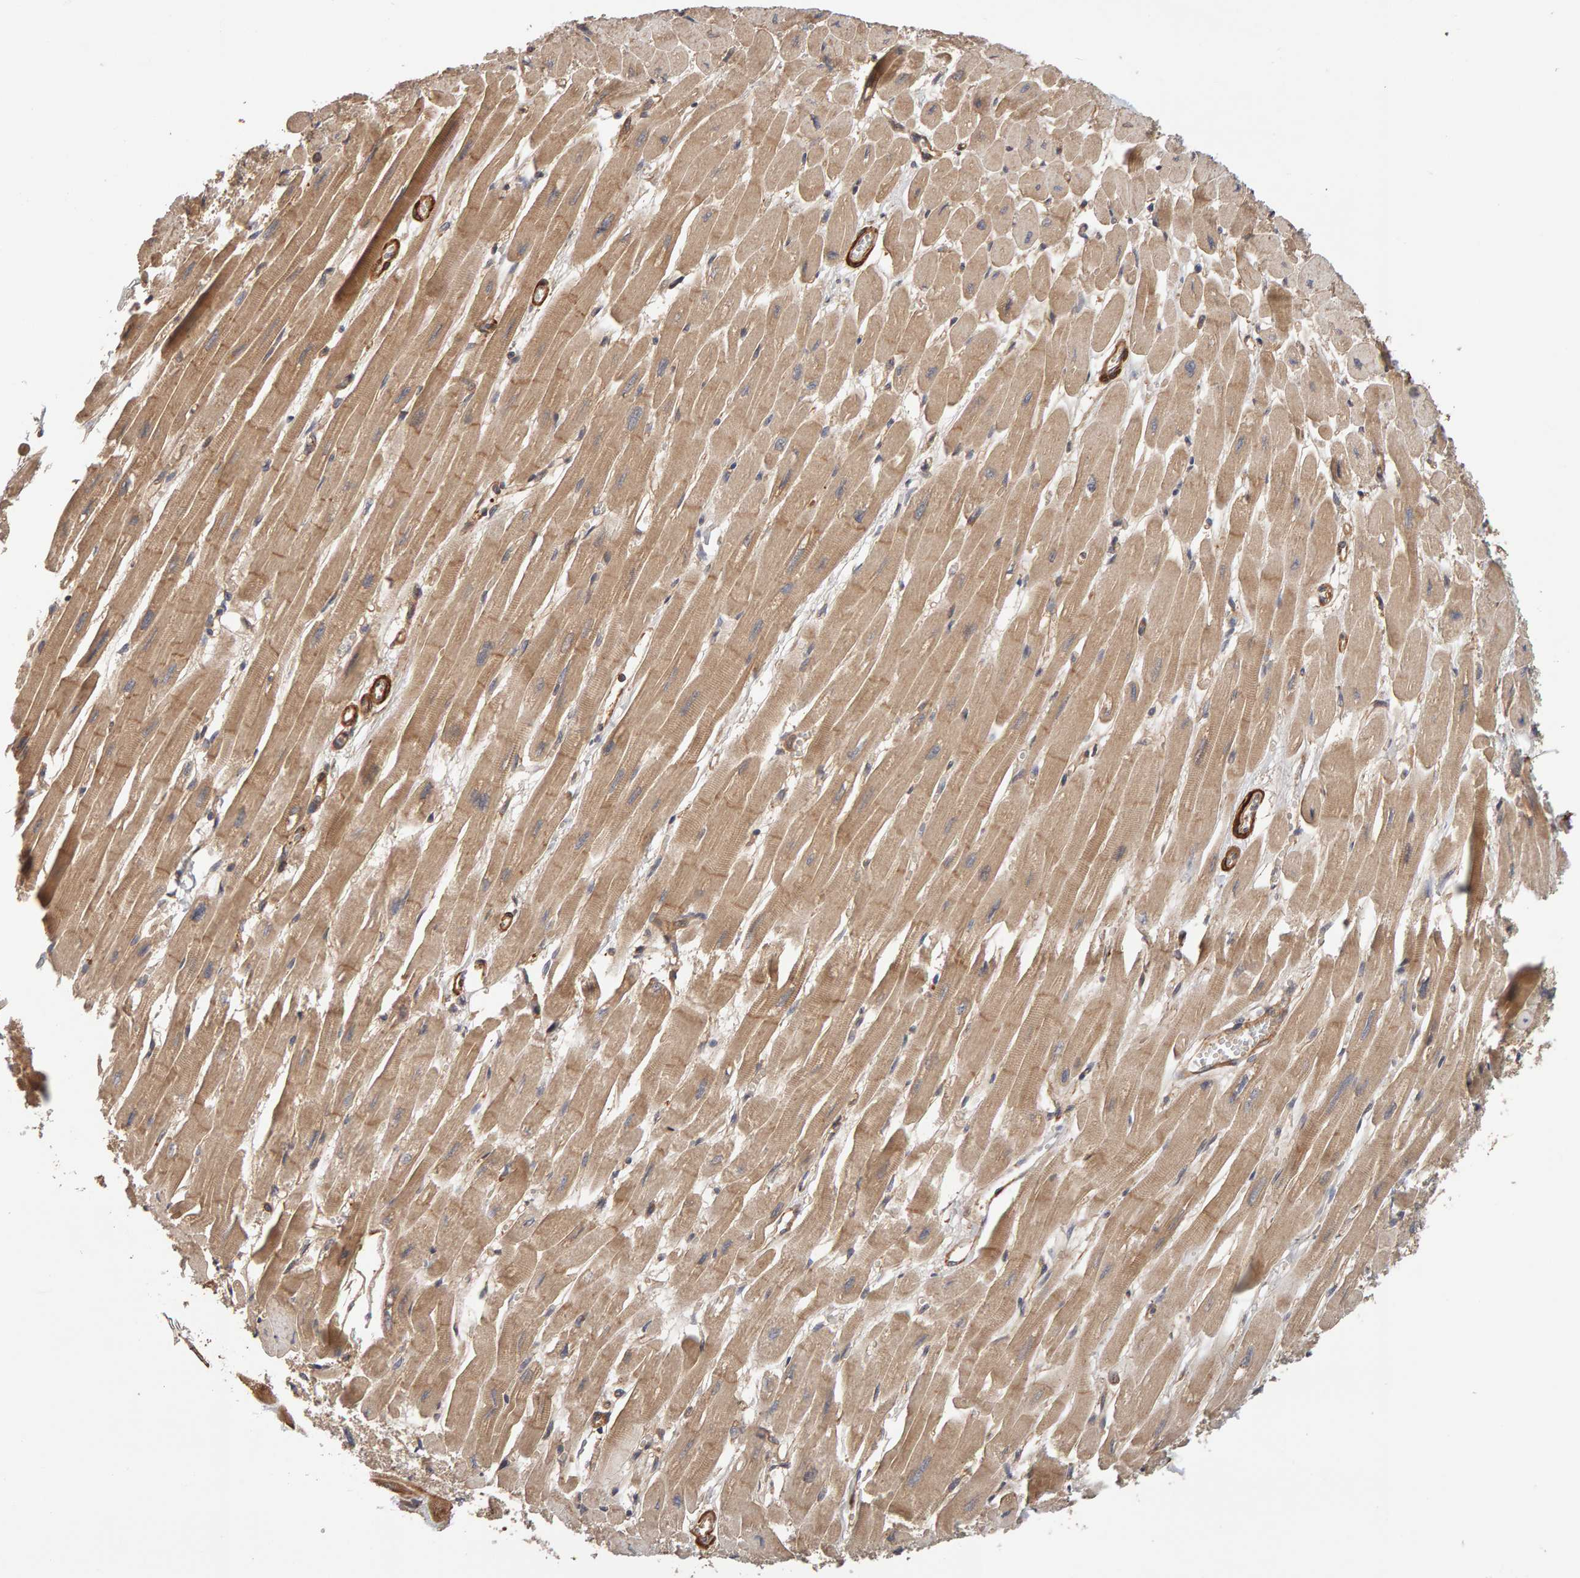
{"staining": {"intensity": "moderate", "quantity": ">75%", "location": "cytoplasmic/membranous"}, "tissue": "heart muscle", "cell_type": "Cardiomyocytes", "image_type": "normal", "snomed": [{"axis": "morphology", "description": "Normal tissue, NOS"}, {"axis": "topography", "description": "Heart"}], "caption": "Immunohistochemistry (IHC) of normal heart muscle shows medium levels of moderate cytoplasmic/membranous positivity in about >75% of cardiomyocytes.", "gene": "SYNRG", "patient": {"sex": "male", "age": 49}}